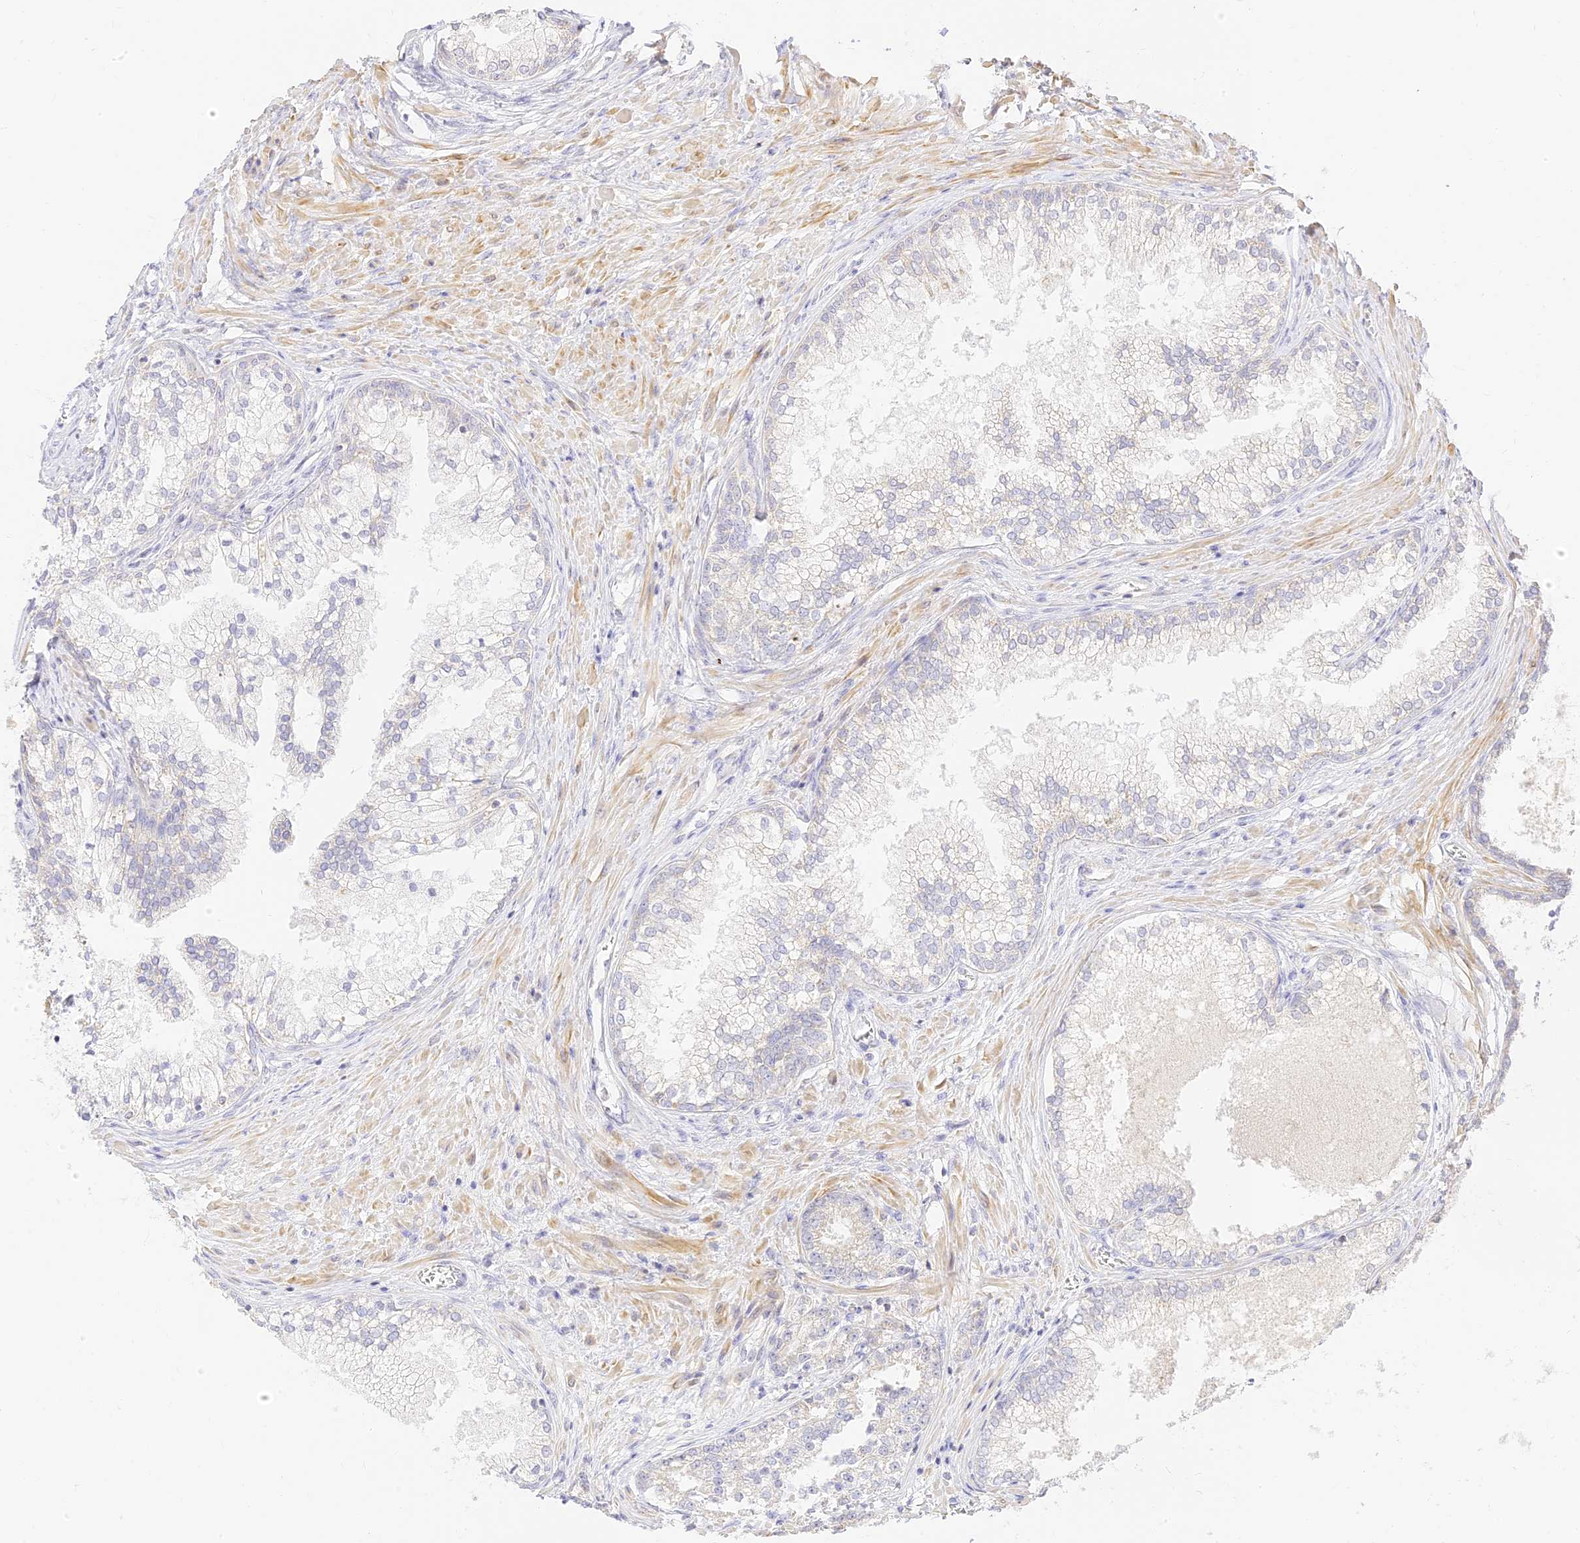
{"staining": {"intensity": "negative", "quantity": "none", "location": "none"}, "tissue": "prostate cancer", "cell_type": "Tumor cells", "image_type": "cancer", "snomed": [{"axis": "morphology", "description": "Adenocarcinoma, High grade"}, {"axis": "topography", "description": "Prostate"}], "caption": "Prostate cancer (high-grade adenocarcinoma) stained for a protein using IHC displays no expression tumor cells.", "gene": "LRRC15", "patient": {"sex": "male", "age": 69}}